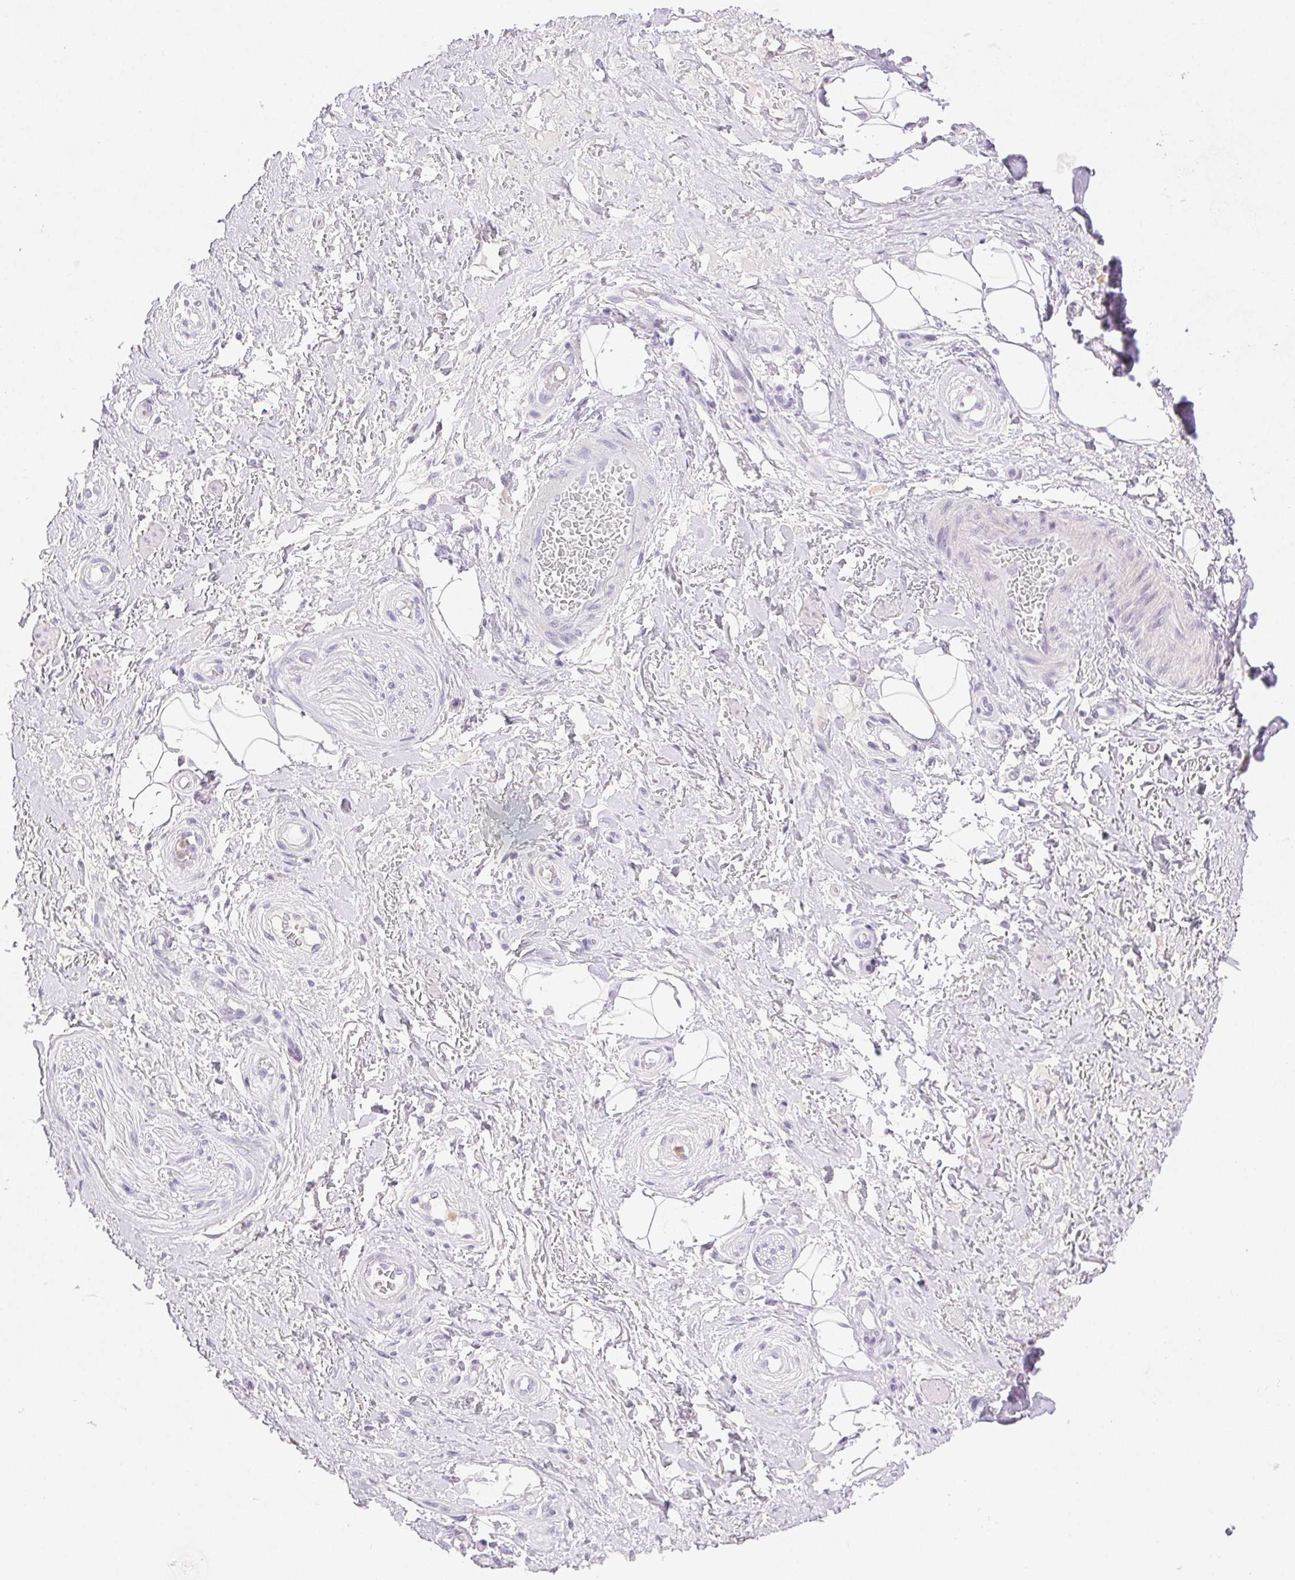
{"staining": {"intensity": "negative", "quantity": "none", "location": "none"}, "tissue": "adipose tissue", "cell_type": "Adipocytes", "image_type": "normal", "snomed": [{"axis": "morphology", "description": "Normal tissue, NOS"}, {"axis": "topography", "description": "Anal"}, {"axis": "topography", "description": "Peripheral nerve tissue"}], "caption": "Adipose tissue stained for a protein using IHC demonstrates no positivity adipocytes.", "gene": "EMX2", "patient": {"sex": "male", "age": 53}}